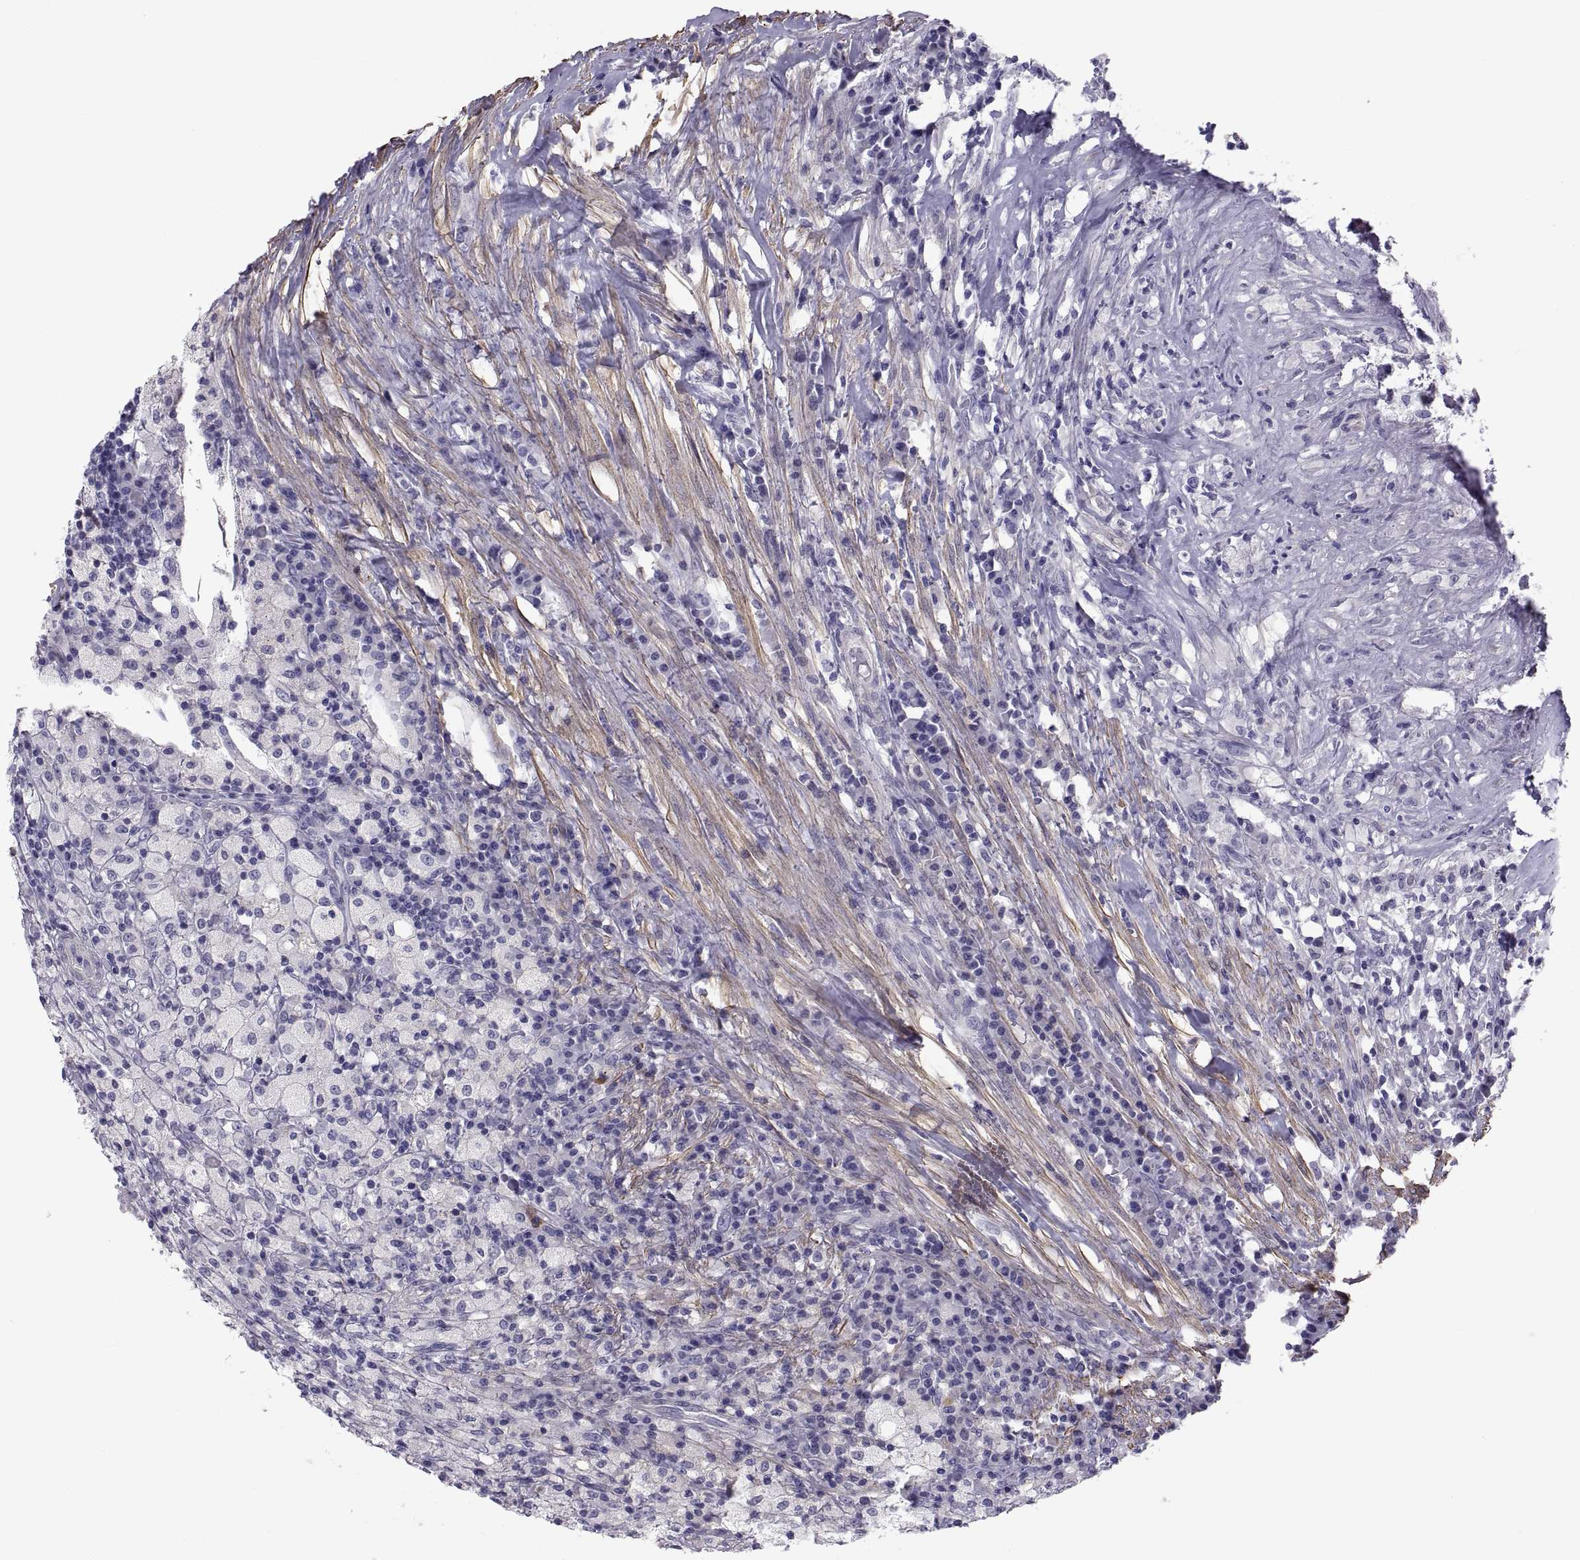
{"staining": {"intensity": "negative", "quantity": "none", "location": "none"}, "tissue": "testis cancer", "cell_type": "Tumor cells", "image_type": "cancer", "snomed": [{"axis": "morphology", "description": "Necrosis, NOS"}, {"axis": "morphology", "description": "Carcinoma, Embryonal, NOS"}, {"axis": "topography", "description": "Testis"}], "caption": "DAB immunohistochemical staining of testis cancer displays no significant expression in tumor cells. Nuclei are stained in blue.", "gene": "MAGEB1", "patient": {"sex": "male", "age": 19}}